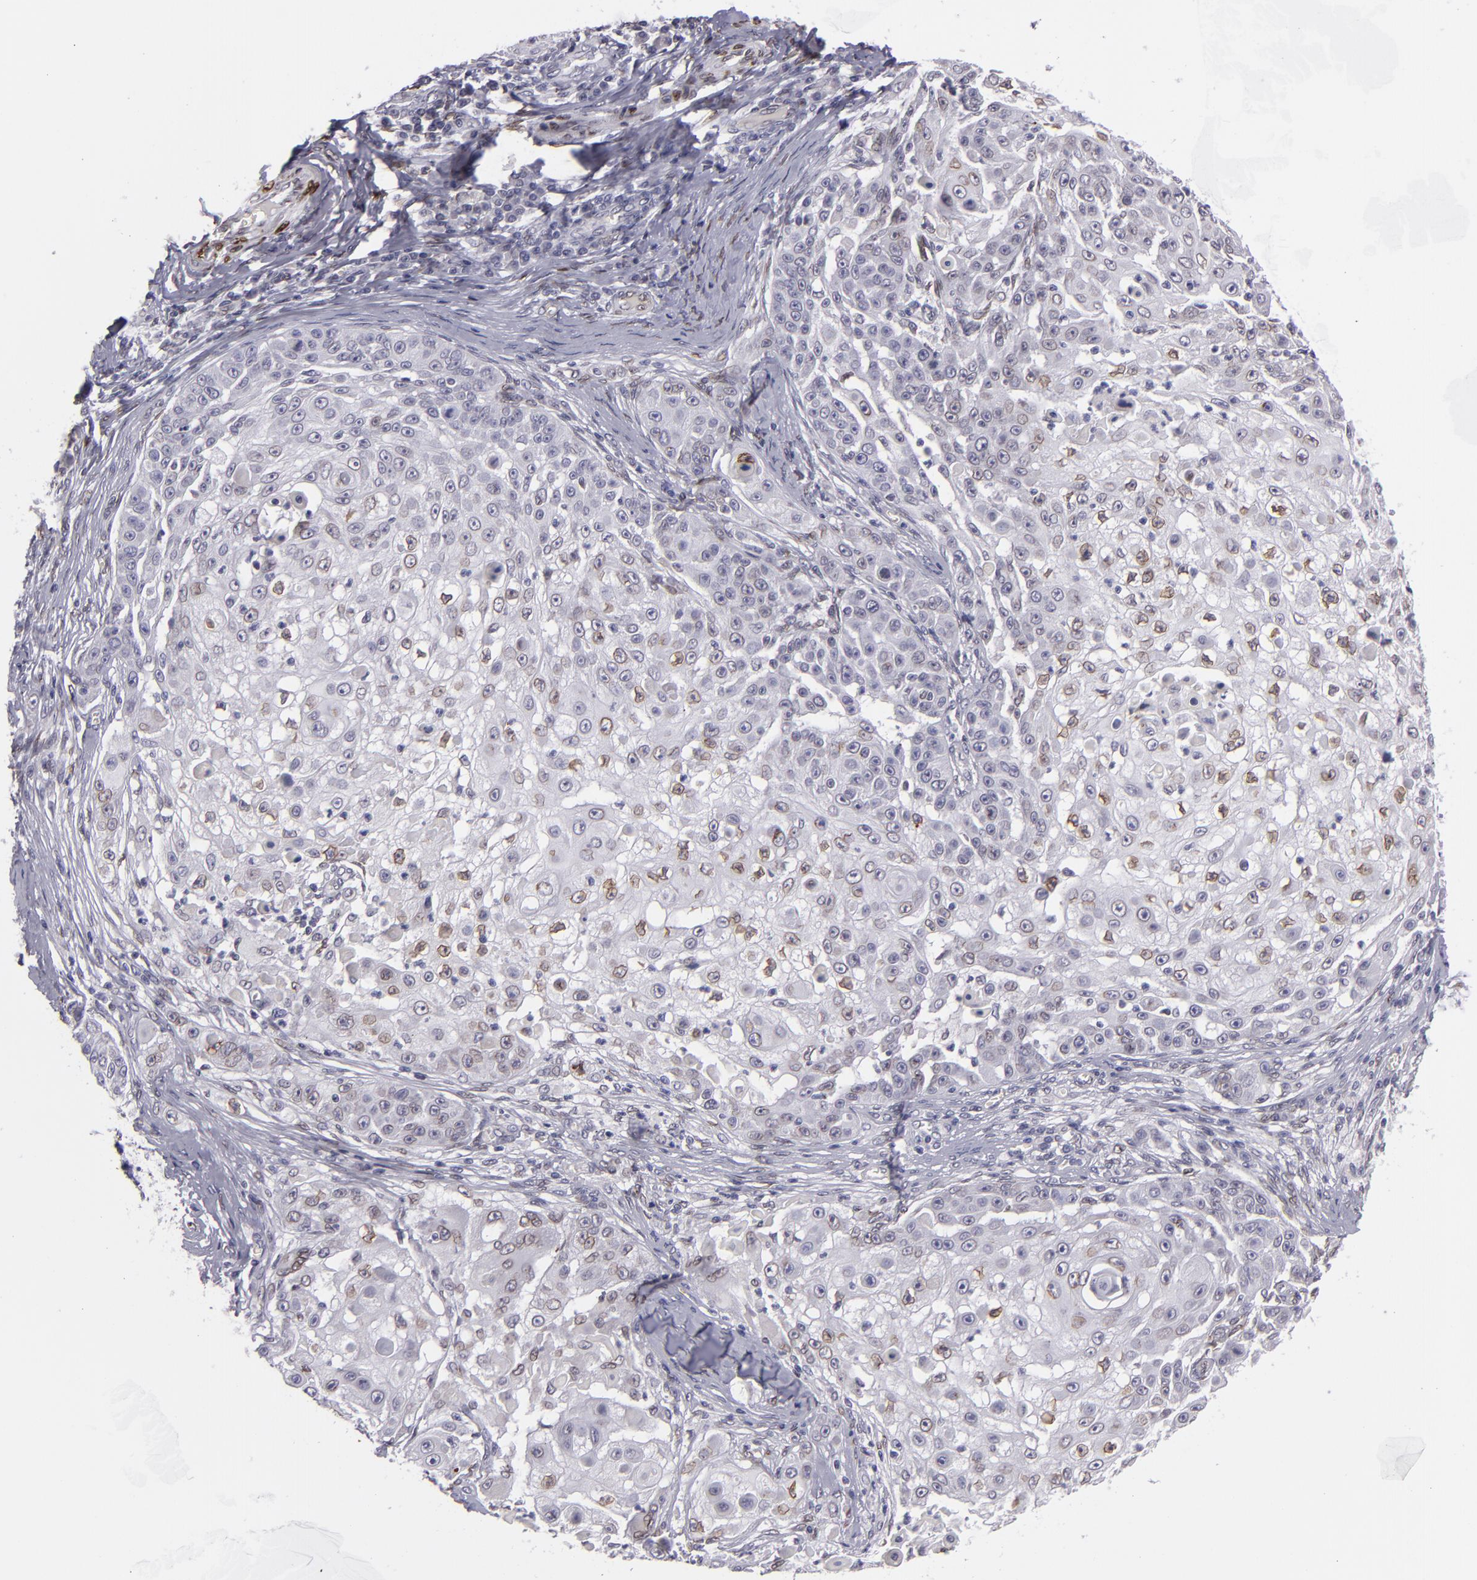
{"staining": {"intensity": "weak", "quantity": "<25%", "location": "nuclear"}, "tissue": "skin cancer", "cell_type": "Tumor cells", "image_type": "cancer", "snomed": [{"axis": "morphology", "description": "Squamous cell carcinoma, NOS"}, {"axis": "topography", "description": "Skin"}], "caption": "Tumor cells are negative for protein expression in human skin cancer (squamous cell carcinoma).", "gene": "EMD", "patient": {"sex": "female", "age": 57}}